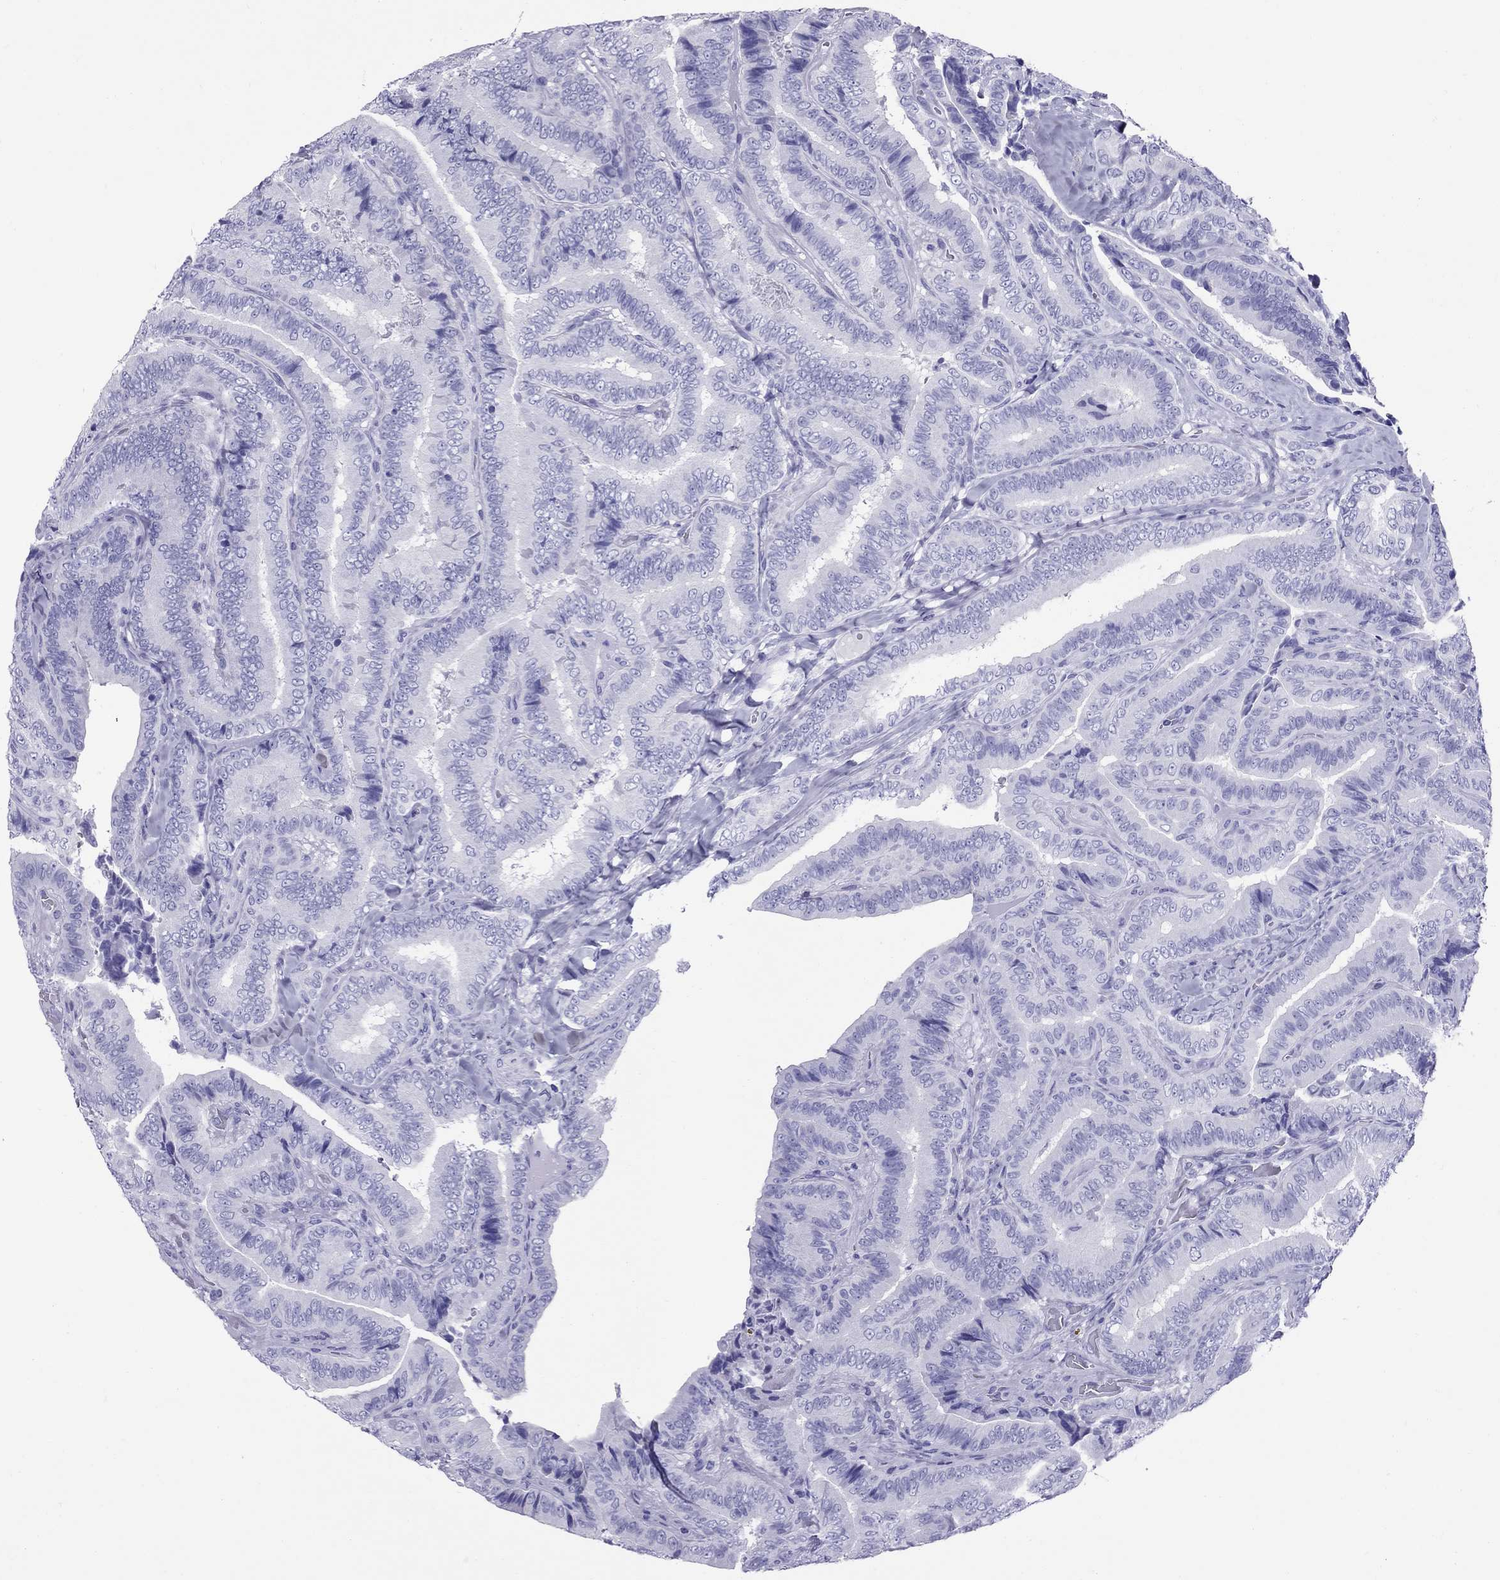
{"staining": {"intensity": "negative", "quantity": "none", "location": "none"}, "tissue": "thyroid cancer", "cell_type": "Tumor cells", "image_type": "cancer", "snomed": [{"axis": "morphology", "description": "Papillary adenocarcinoma, NOS"}, {"axis": "topography", "description": "Thyroid gland"}], "caption": "Immunohistochemistry image of papillary adenocarcinoma (thyroid) stained for a protein (brown), which shows no staining in tumor cells. The staining was performed using DAB (3,3'-diaminobenzidine) to visualize the protein expression in brown, while the nuclei were stained in blue with hematoxylin (Magnification: 20x).", "gene": "AVPR1B", "patient": {"sex": "male", "age": 61}}